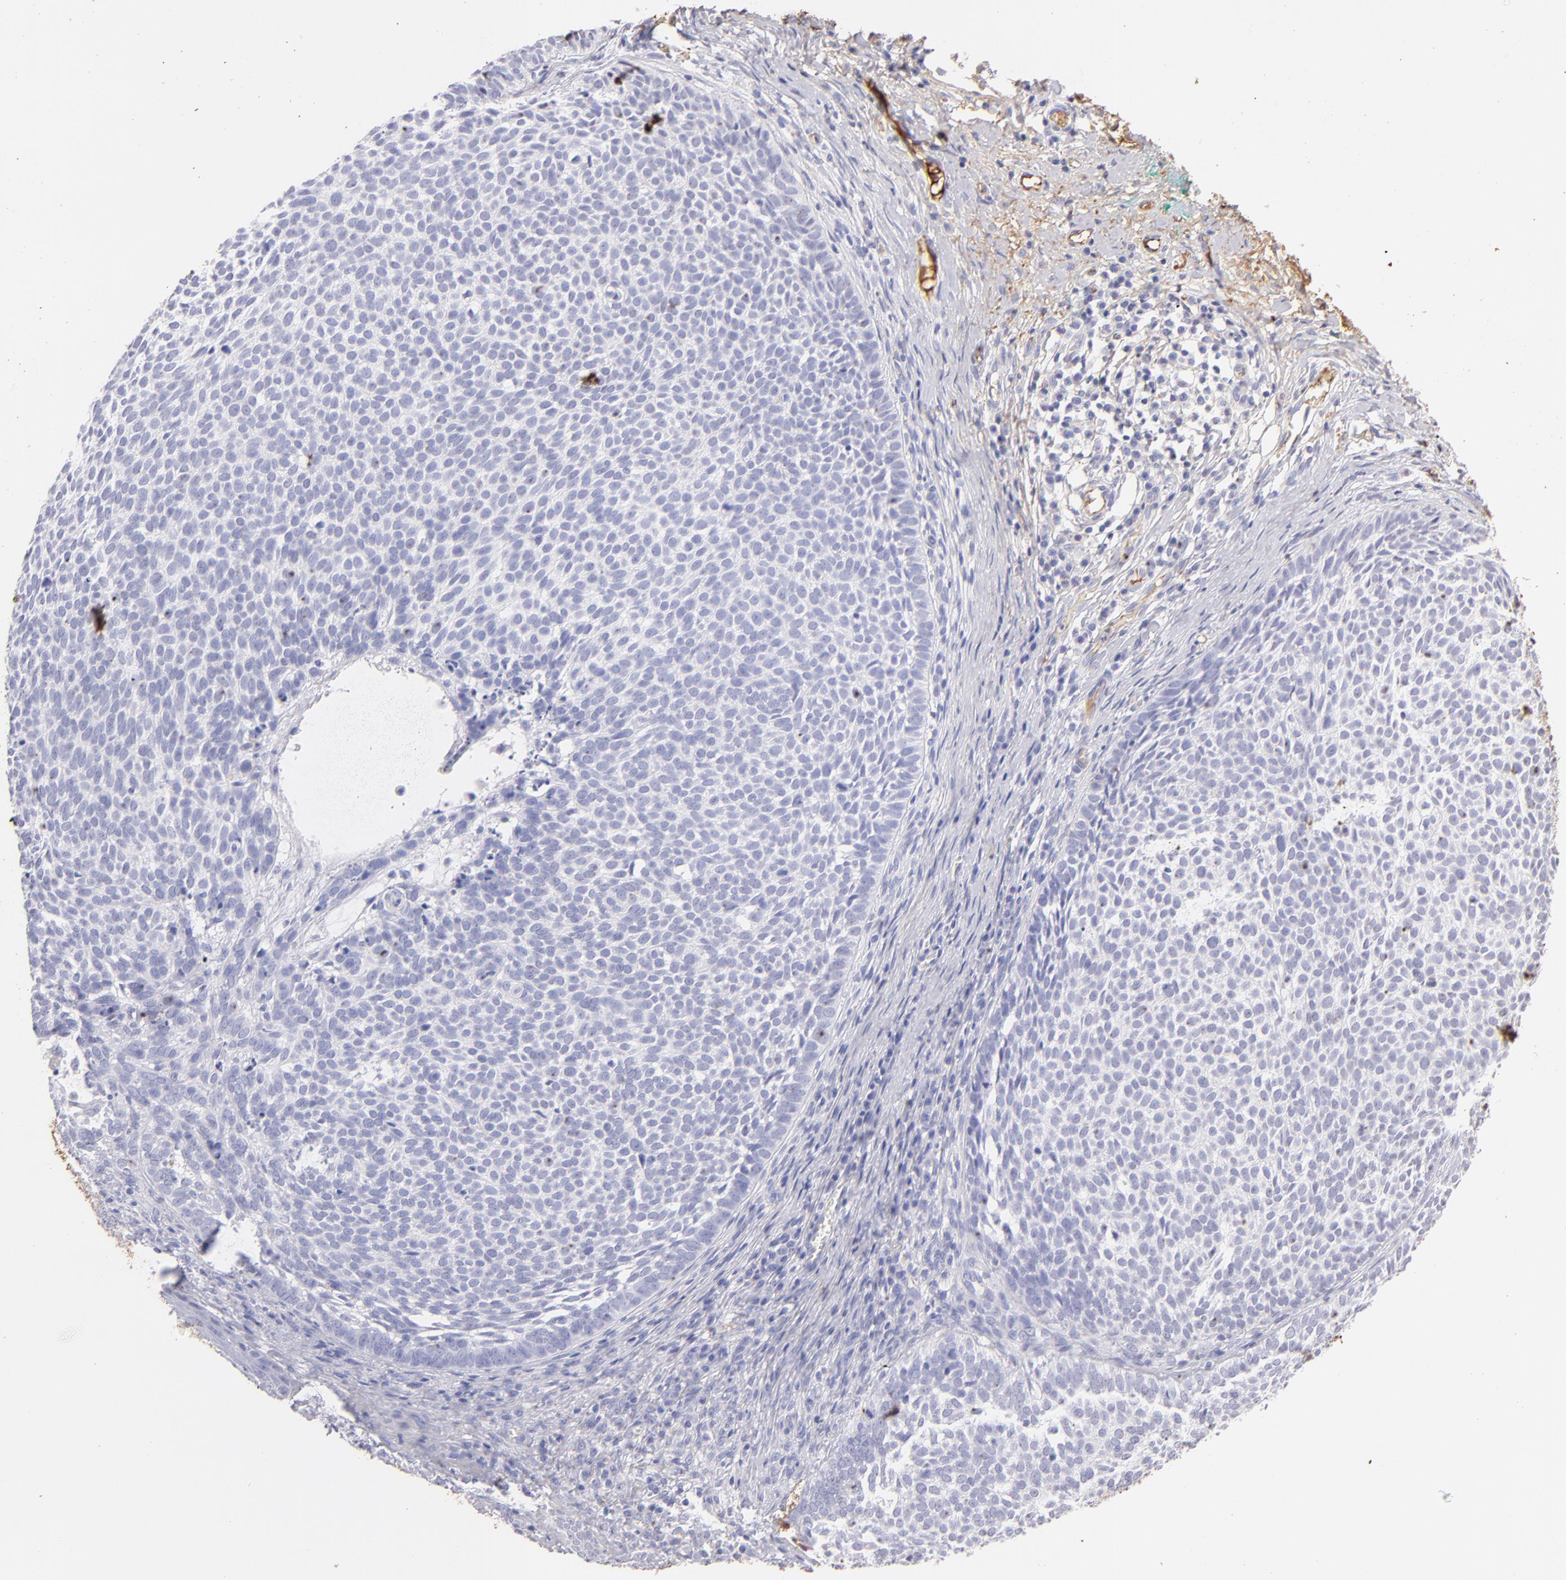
{"staining": {"intensity": "negative", "quantity": "none", "location": "none"}, "tissue": "skin cancer", "cell_type": "Tumor cells", "image_type": "cancer", "snomed": [{"axis": "morphology", "description": "Basal cell carcinoma"}, {"axis": "topography", "description": "Skin"}], "caption": "This is a histopathology image of immunohistochemistry (IHC) staining of skin cancer, which shows no positivity in tumor cells. (Immunohistochemistry (ihc), brightfield microscopy, high magnification).", "gene": "FGB", "patient": {"sex": "male", "age": 63}}